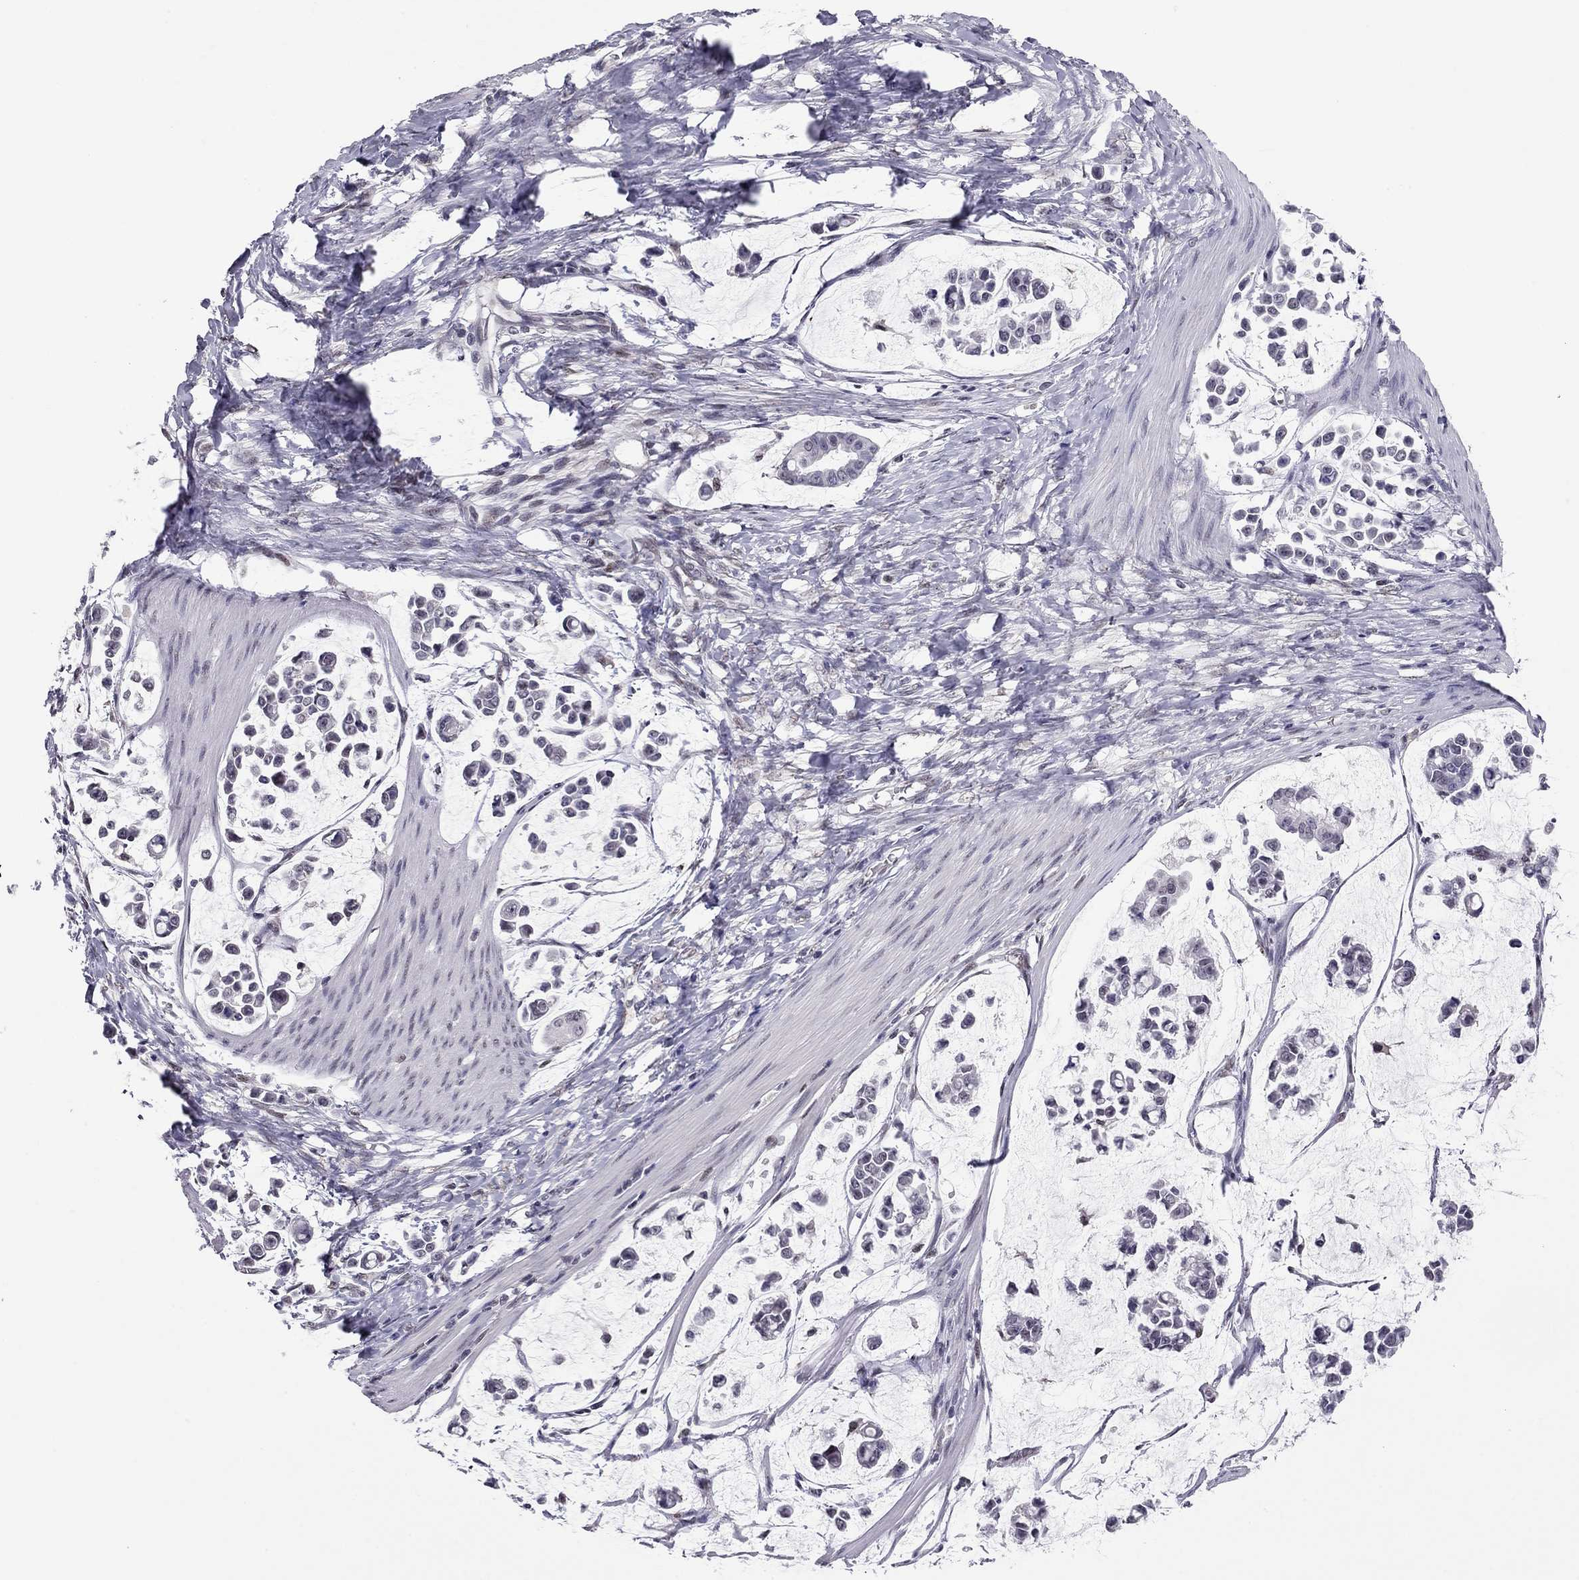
{"staining": {"intensity": "negative", "quantity": "none", "location": "none"}, "tissue": "stomach cancer", "cell_type": "Tumor cells", "image_type": "cancer", "snomed": [{"axis": "morphology", "description": "Adenocarcinoma, NOS"}, {"axis": "topography", "description": "Stomach"}], "caption": "A micrograph of adenocarcinoma (stomach) stained for a protein reveals no brown staining in tumor cells.", "gene": "DOT1L", "patient": {"sex": "male", "age": 82}}